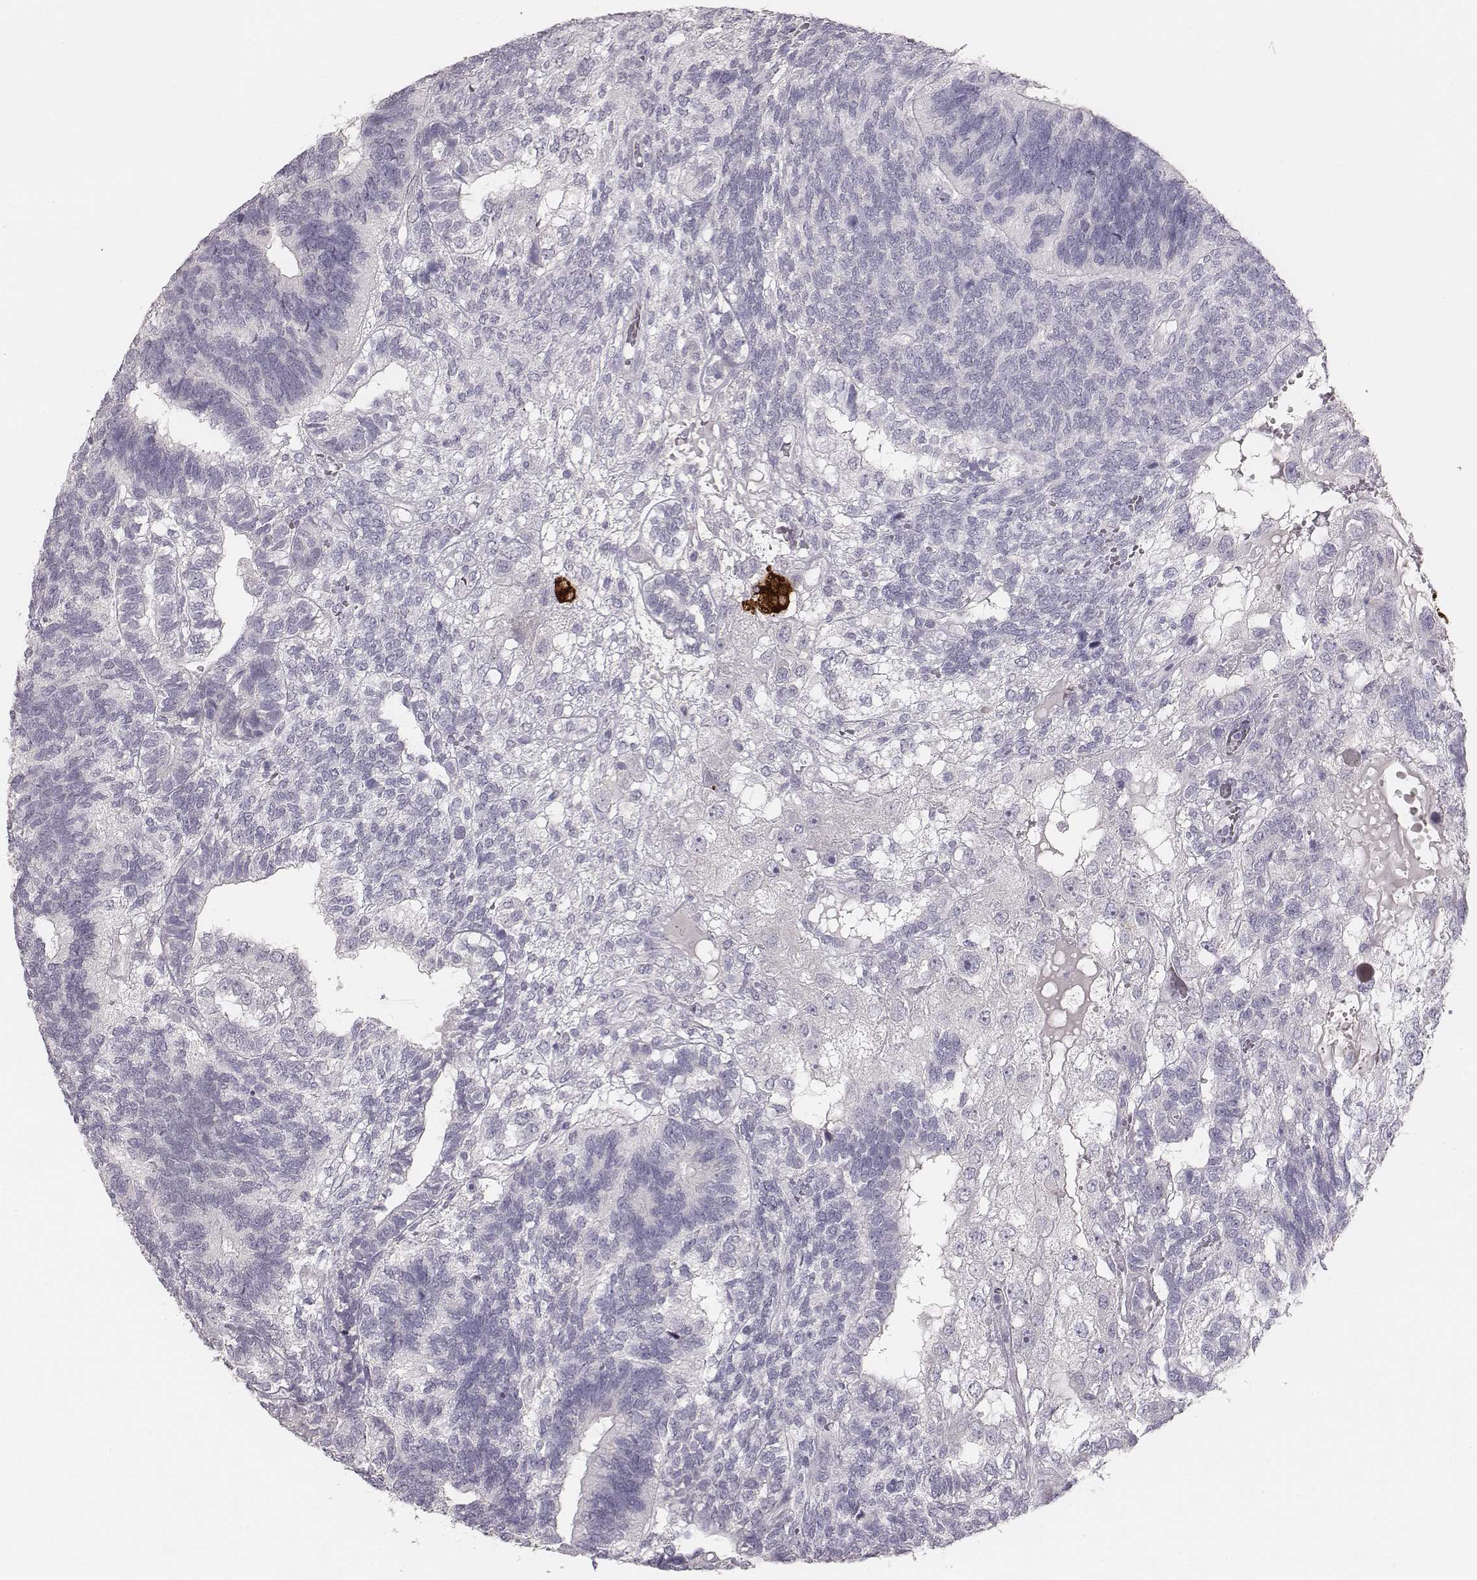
{"staining": {"intensity": "negative", "quantity": "none", "location": "none"}, "tissue": "testis cancer", "cell_type": "Tumor cells", "image_type": "cancer", "snomed": [{"axis": "morphology", "description": "Seminoma, NOS"}, {"axis": "morphology", "description": "Carcinoma, Embryonal, NOS"}, {"axis": "topography", "description": "Testis"}], "caption": "This histopathology image is of testis cancer (embryonal carcinoma) stained with immunohistochemistry (IHC) to label a protein in brown with the nuclei are counter-stained blue. There is no staining in tumor cells.", "gene": "MYH6", "patient": {"sex": "male", "age": 41}}